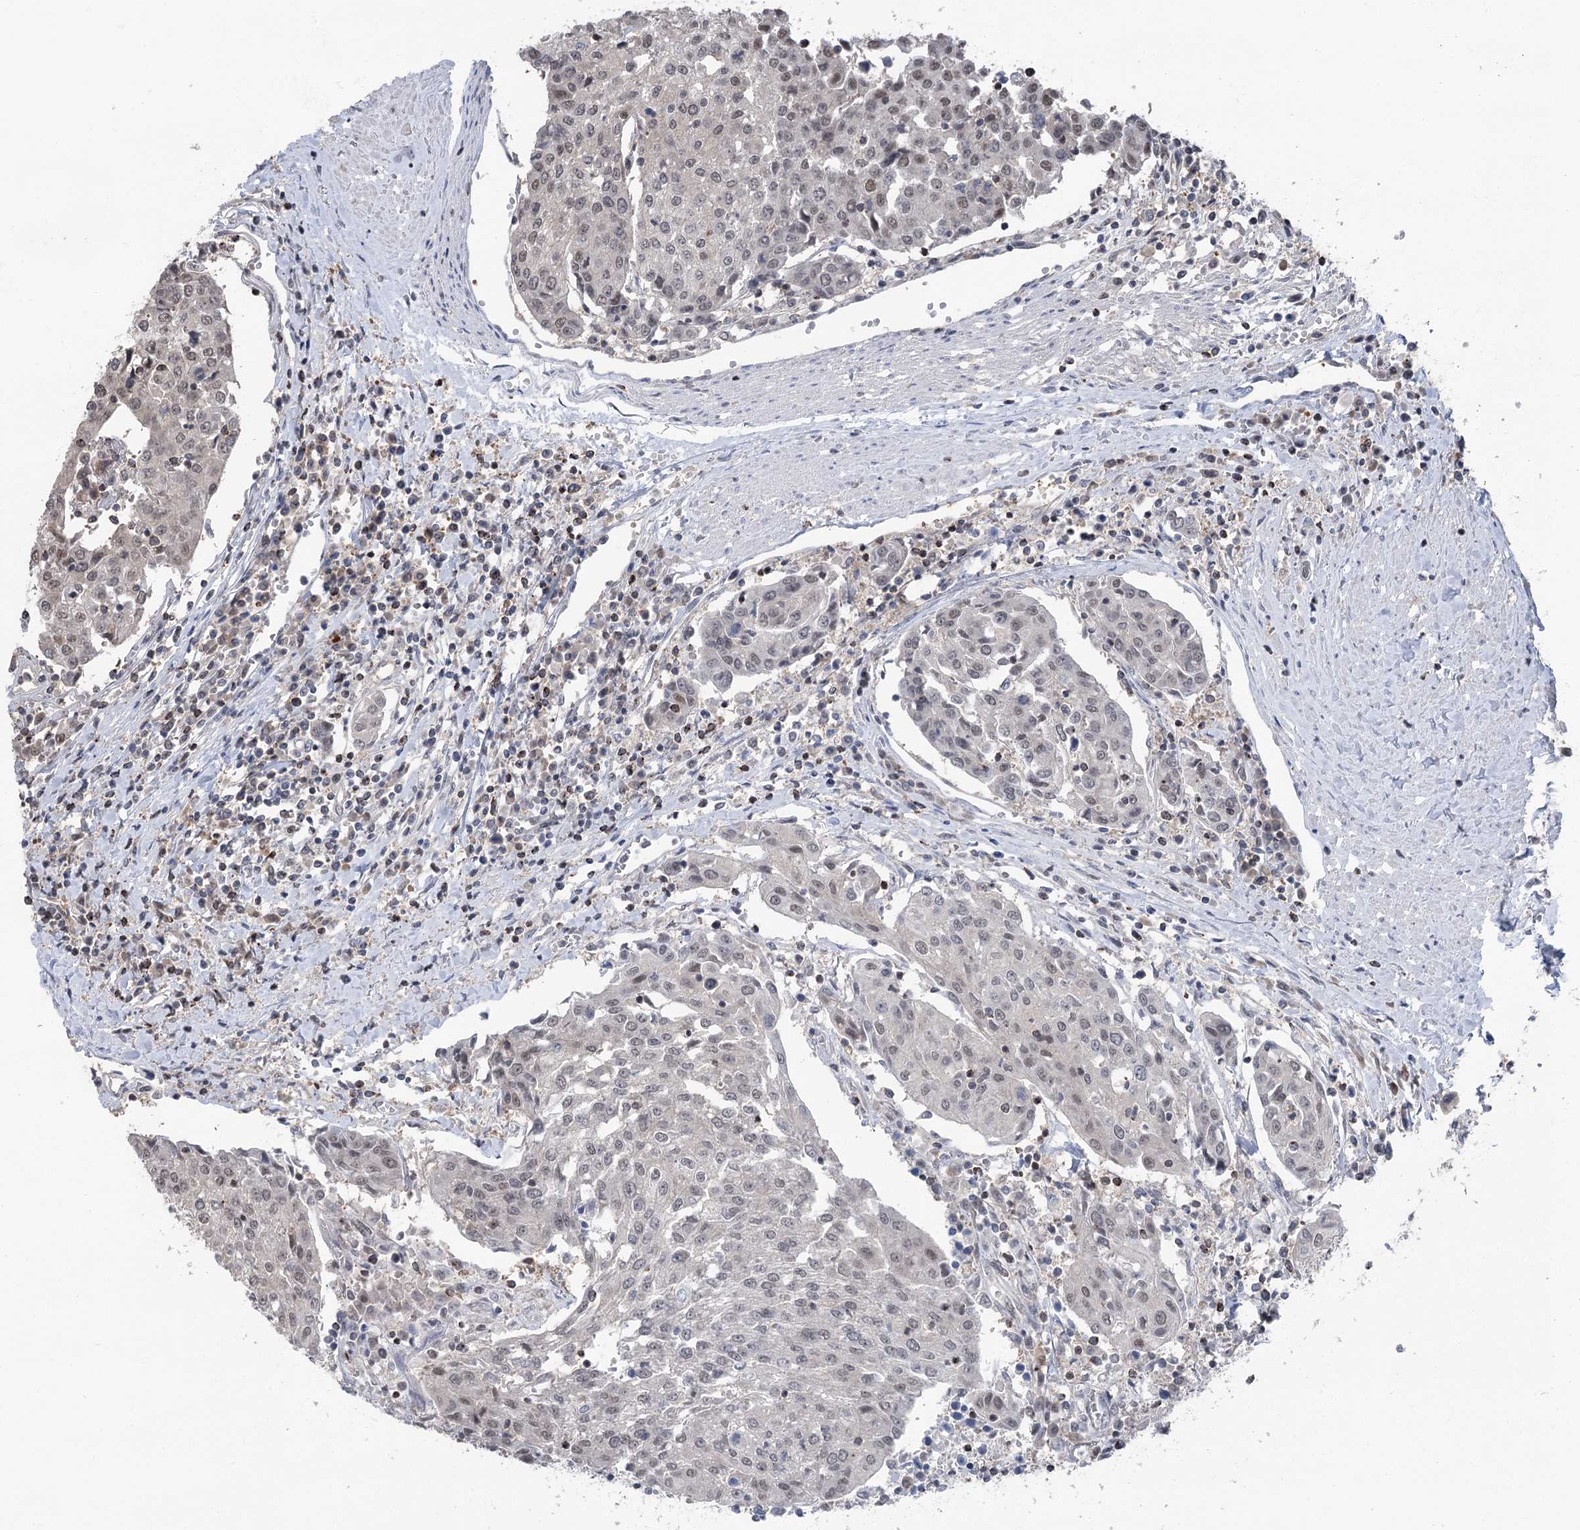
{"staining": {"intensity": "weak", "quantity": "<25%", "location": "nuclear"}, "tissue": "urothelial cancer", "cell_type": "Tumor cells", "image_type": "cancer", "snomed": [{"axis": "morphology", "description": "Urothelial carcinoma, High grade"}, {"axis": "topography", "description": "Urinary bladder"}], "caption": "An immunohistochemistry (IHC) micrograph of high-grade urothelial carcinoma is shown. There is no staining in tumor cells of high-grade urothelial carcinoma.", "gene": "CCSER2", "patient": {"sex": "female", "age": 85}}